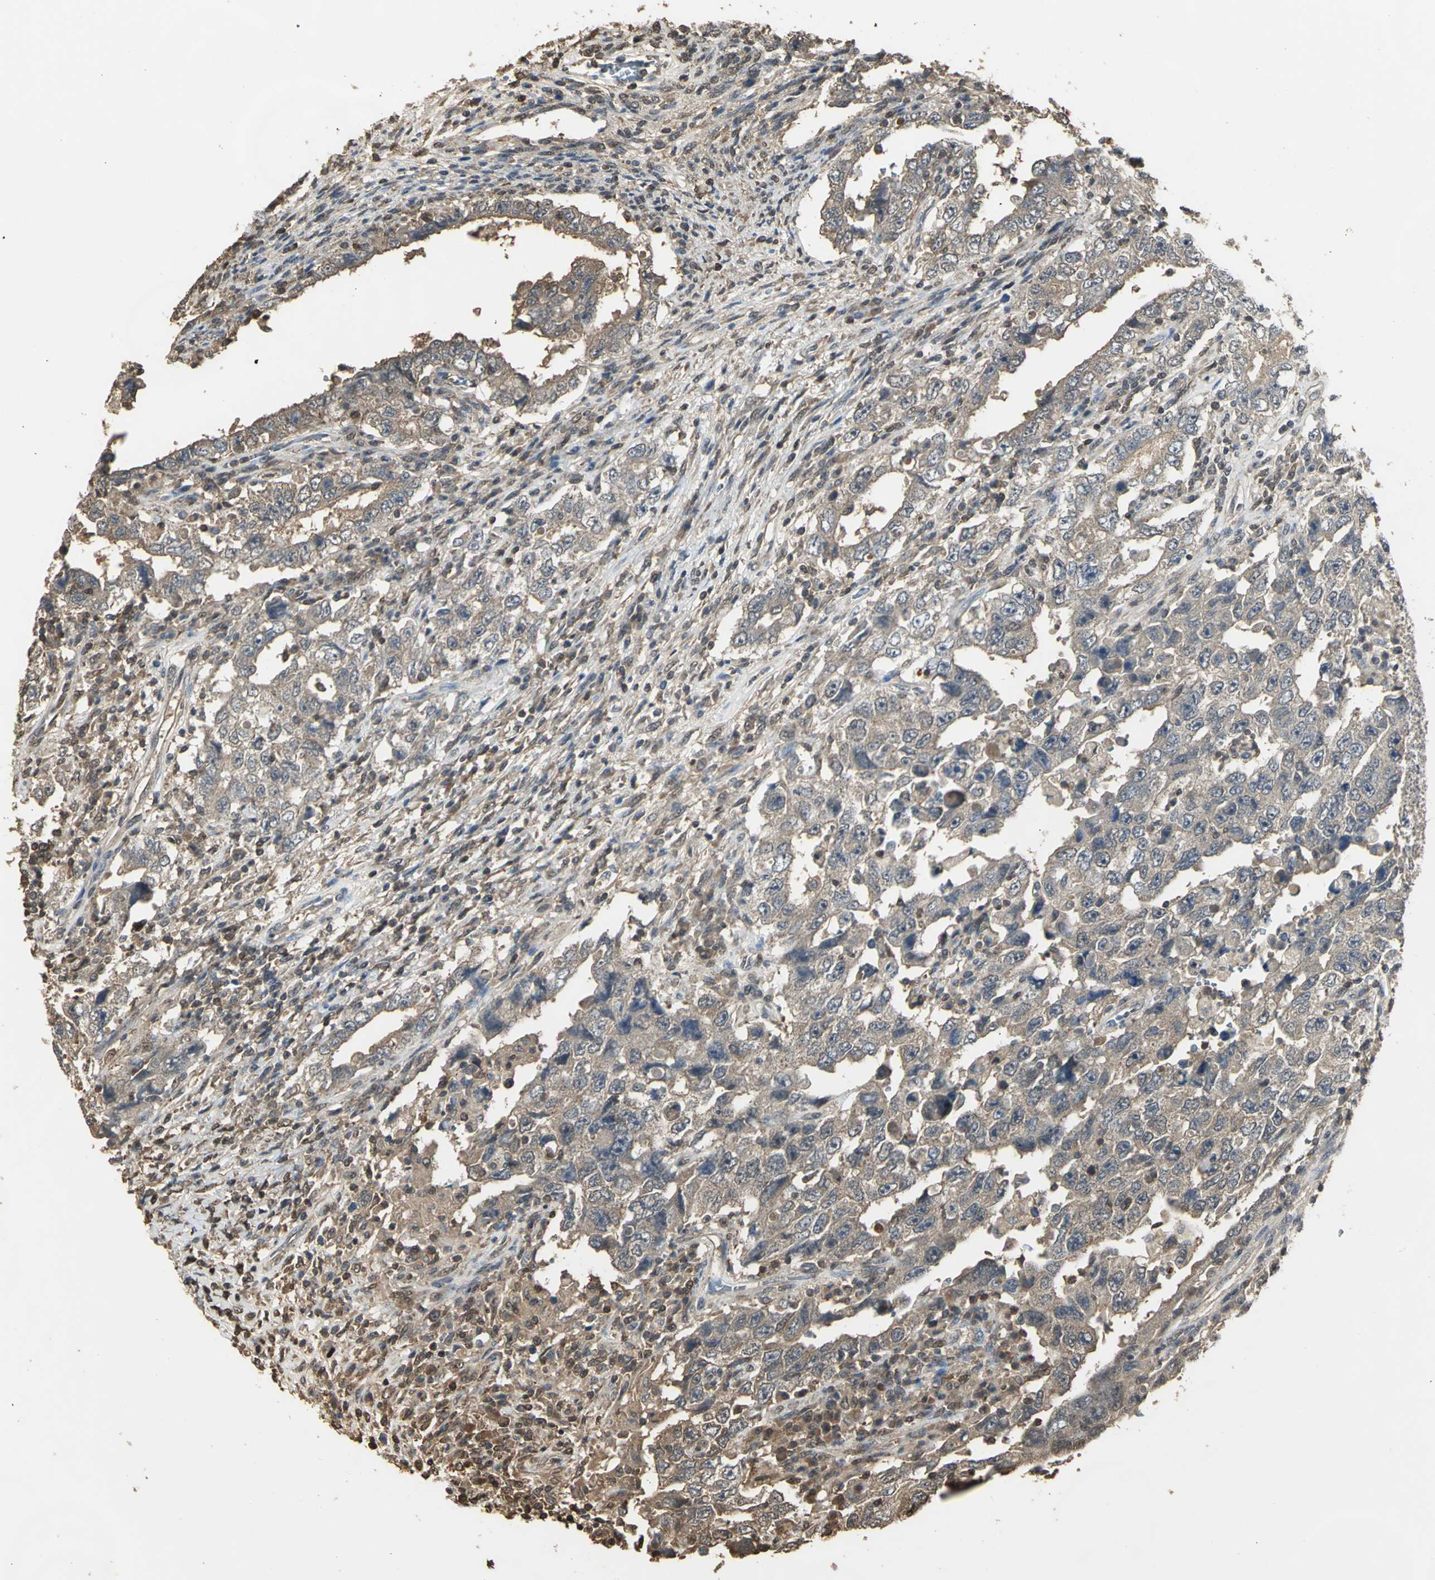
{"staining": {"intensity": "moderate", "quantity": ">75%", "location": "cytoplasmic/membranous"}, "tissue": "testis cancer", "cell_type": "Tumor cells", "image_type": "cancer", "snomed": [{"axis": "morphology", "description": "Carcinoma, Embryonal, NOS"}, {"axis": "topography", "description": "Testis"}], "caption": "Human testis embryonal carcinoma stained for a protein (brown) shows moderate cytoplasmic/membranous positive staining in about >75% of tumor cells.", "gene": "PARK7", "patient": {"sex": "male", "age": 26}}